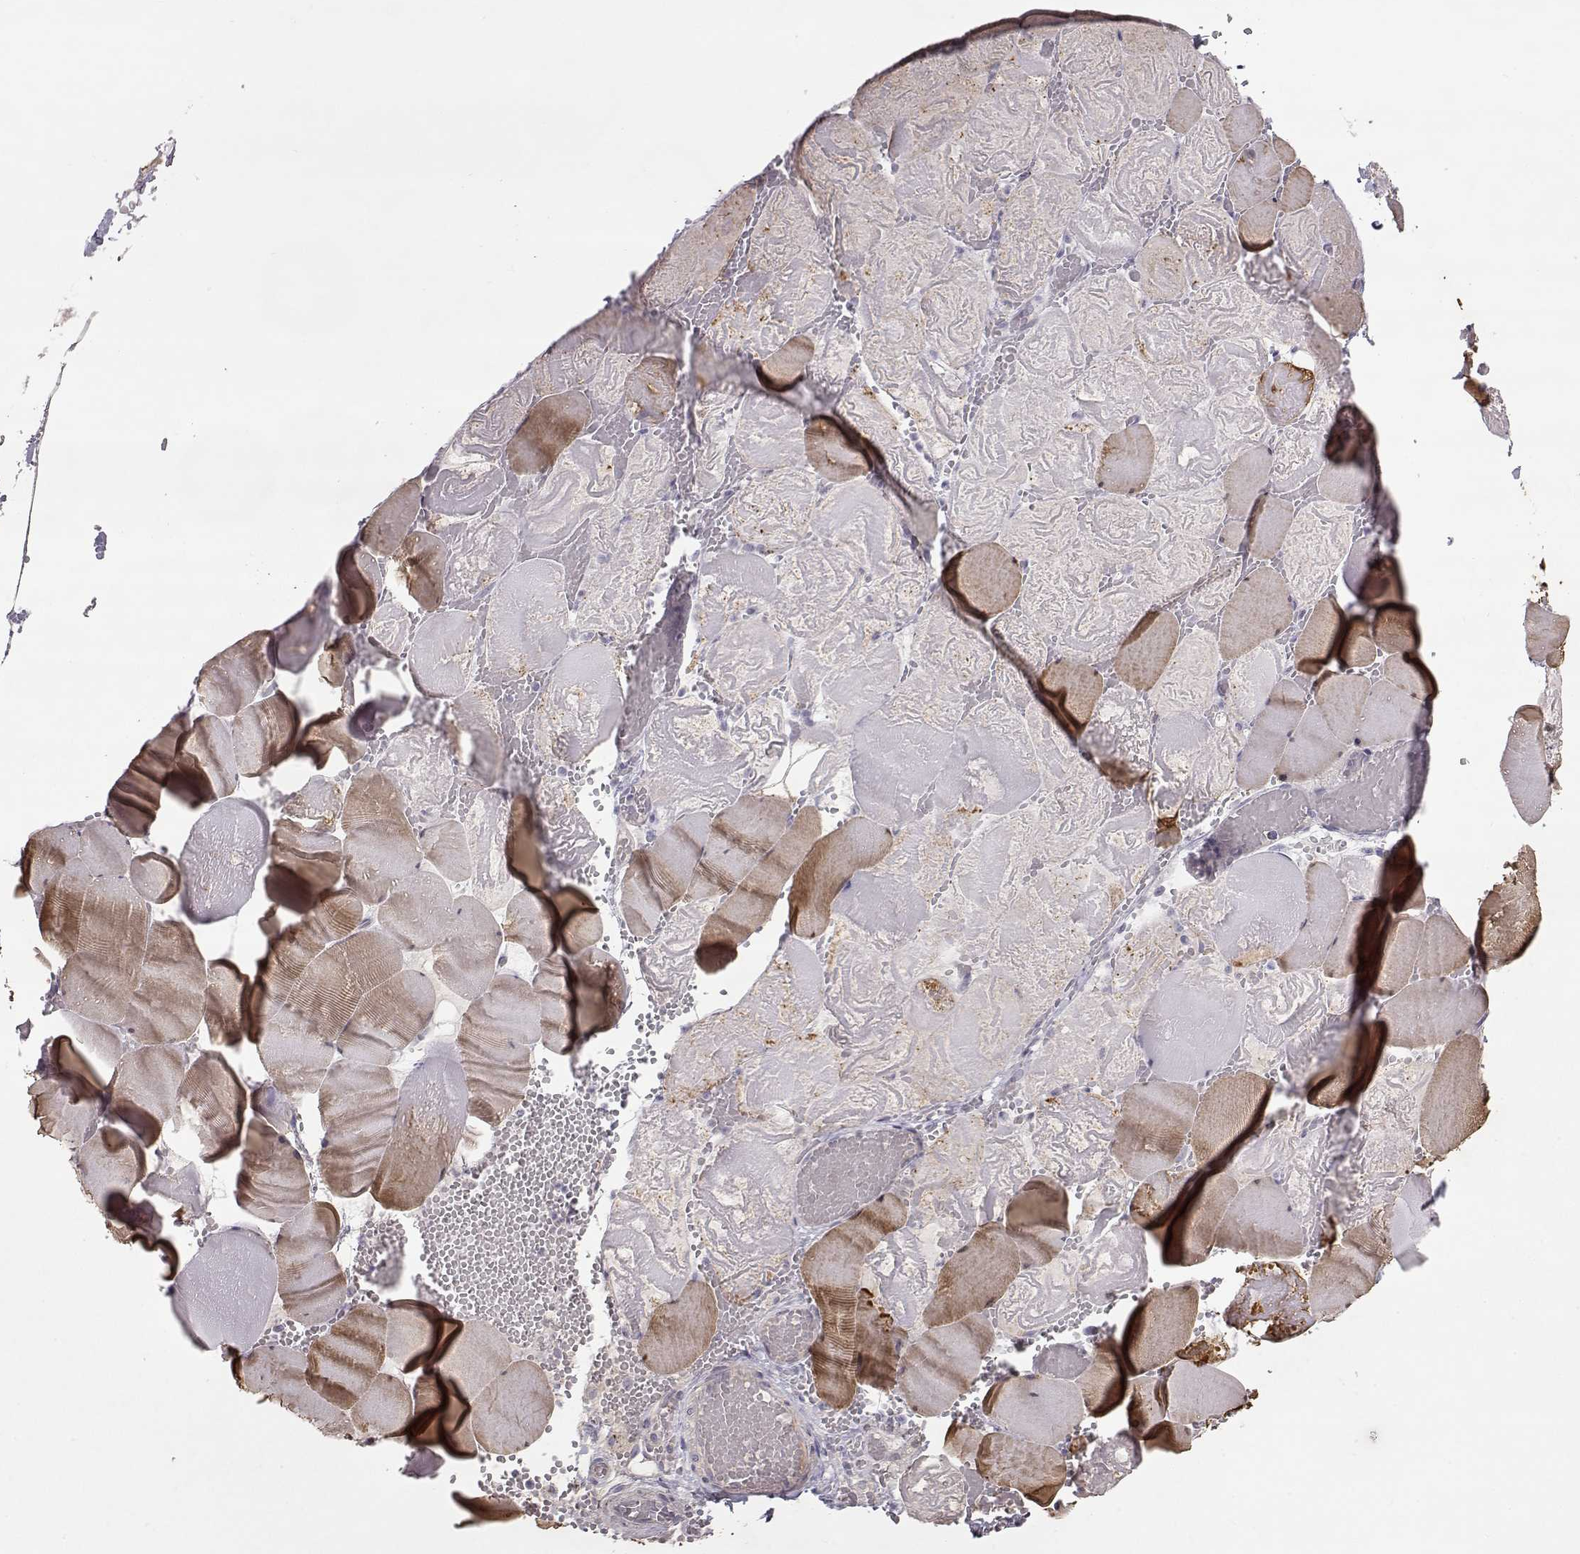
{"staining": {"intensity": "weak", "quantity": "<25%", "location": "cytoplasmic/membranous"}, "tissue": "skeletal muscle", "cell_type": "Myocytes", "image_type": "normal", "snomed": [{"axis": "morphology", "description": "Normal tissue, NOS"}, {"axis": "morphology", "description": "Malignant melanoma, Metastatic site"}, {"axis": "topography", "description": "Skeletal muscle"}], "caption": "Immunohistochemistry micrograph of benign skeletal muscle: human skeletal muscle stained with DAB (3,3'-diaminobenzidine) displays no significant protein staining in myocytes. Brightfield microscopy of IHC stained with DAB (3,3'-diaminobenzidine) (brown) and hematoxylin (blue), captured at high magnification.", "gene": "SLC18A1", "patient": {"sex": "male", "age": 50}}